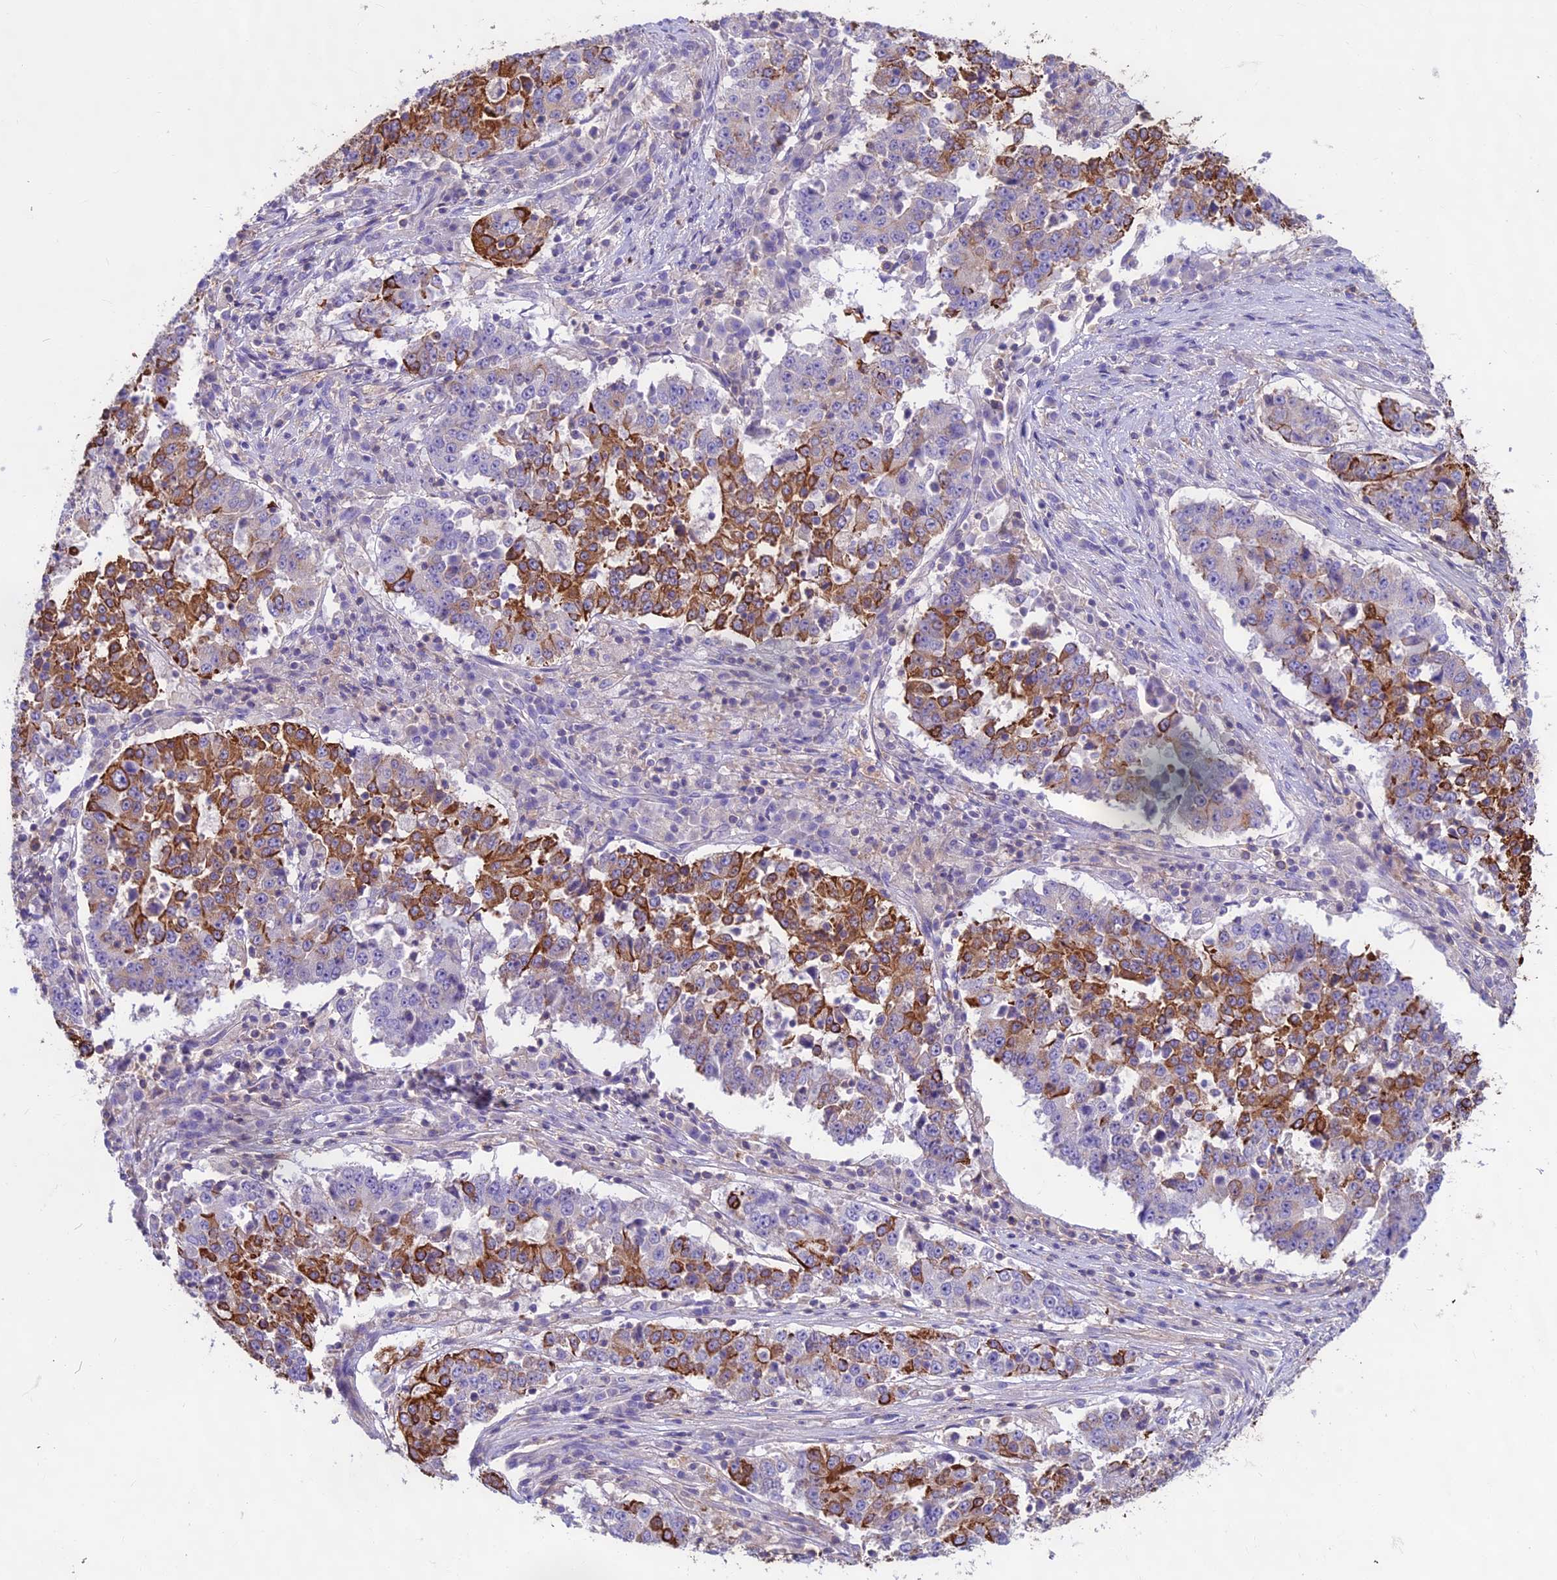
{"staining": {"intensity": "strong", "quantity": "25%-75%", "location": "cytoplasmic/membranous"}, "tissue": "stomach cancer", "cell_type": "Tumor cells", "image_type": "cancer", "snomed": [{"axis": "morphology", "description": "Adenocarcinoma, NOS"}, {"axis": "topography", "description": "Stomach"}], "caption": "DAB immunohistochemical staining of human stomach adenocarcinoma displays strong cytoplasmic/membranous protein expression in about 25%-75% of tumor cells. The protein is shown in brown color, while the nuclei are stained blue.", "gene": "CDAN1", "patient": {"sex": "male", "age": 59}}